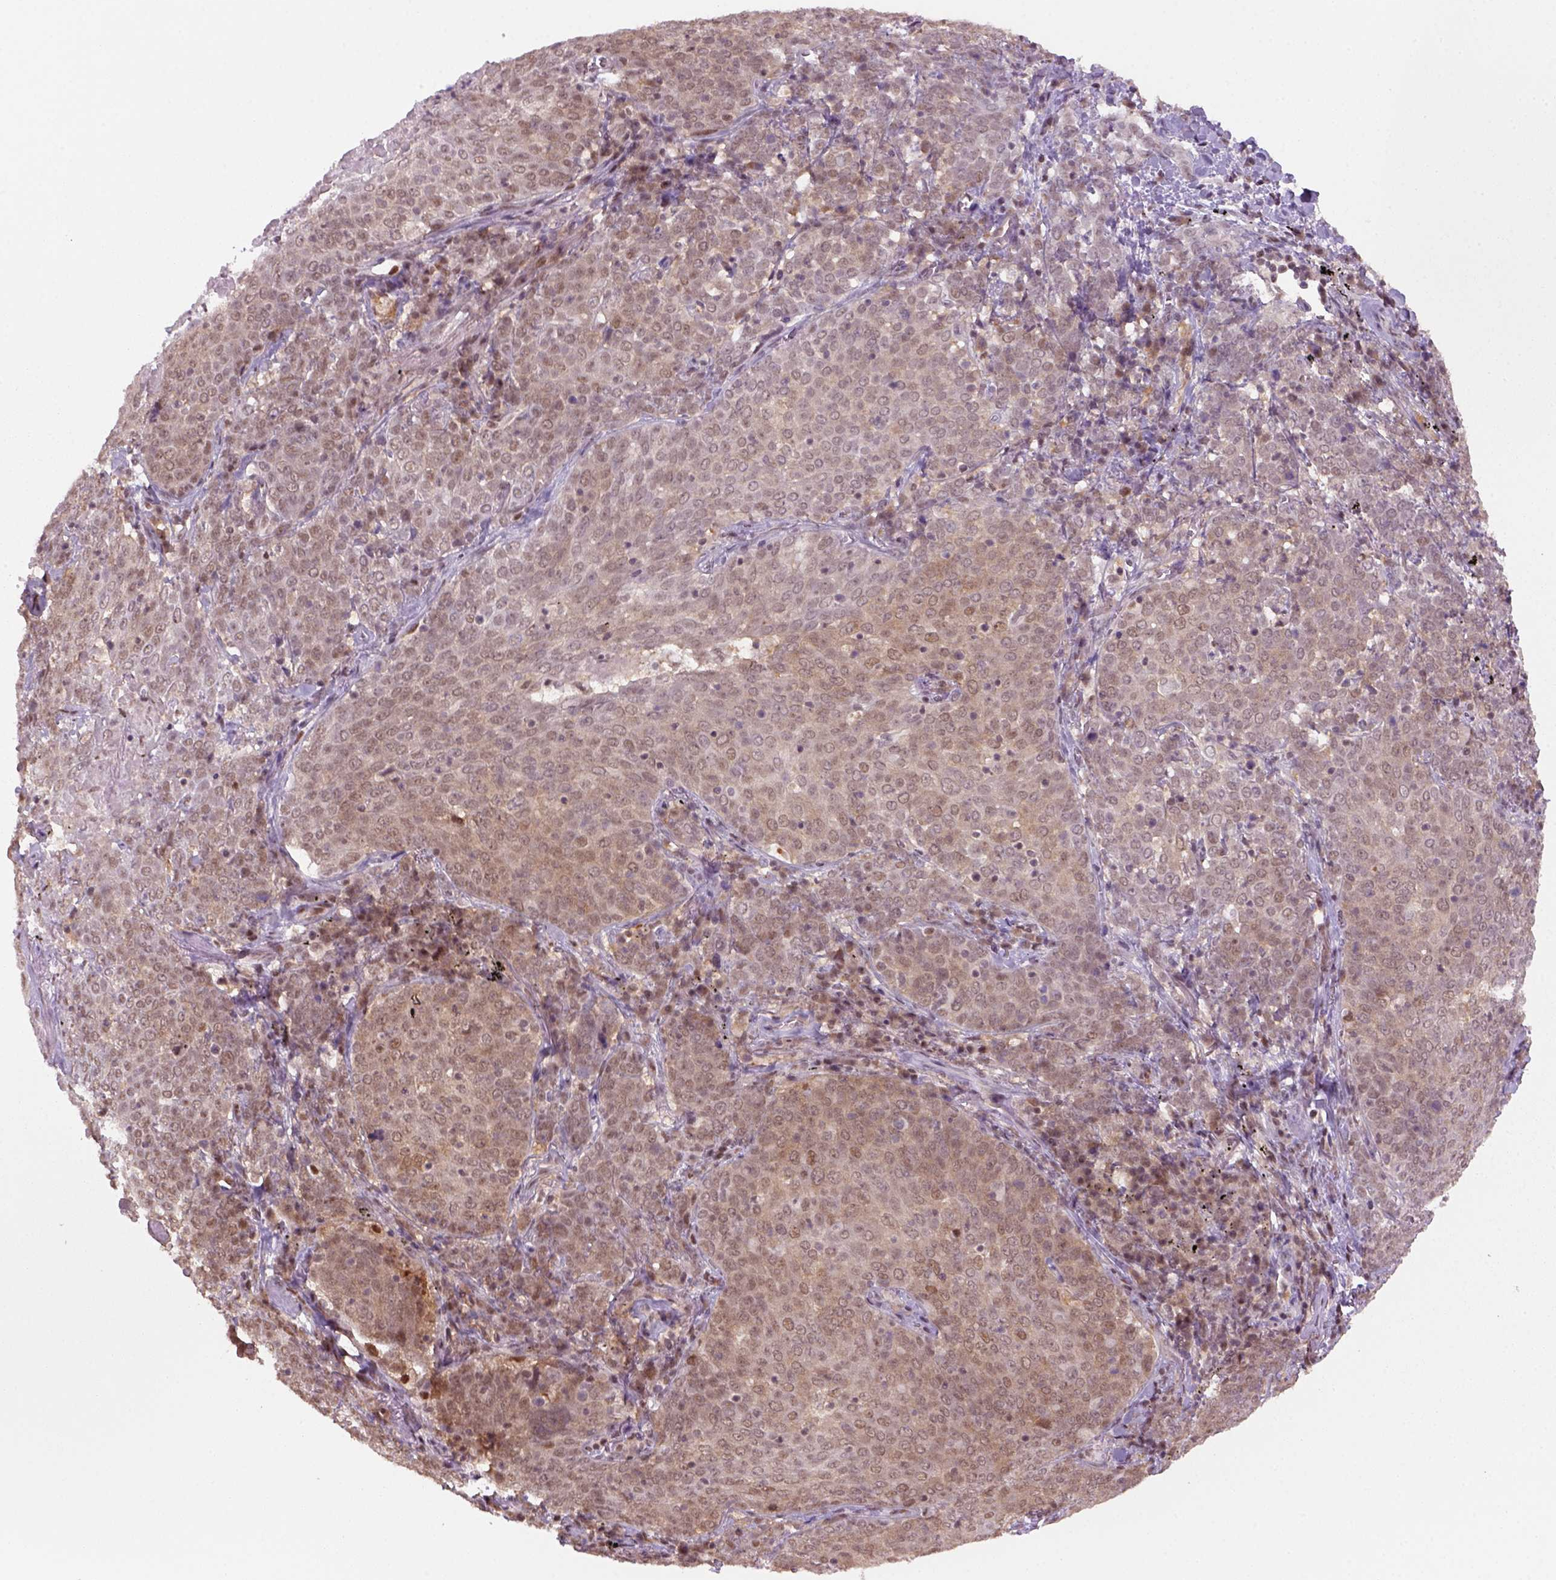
{"staining": {"intensity": "weak", "quantity": "25%-75%", "location": "cytoplasmic/membranous,nuclear"}, "tissue": "lung cancer", "cell_type": "Tumor cells", "image_type": "cancer", "snomed": [{"axis": "morphology", "description": "Squamous cell carcinoma, NOS"}, {"axis": "topography", "description": "Lung"}], "caption": "Tumor cells reveal low levels of weak cytoplasmic/membranous and nuclear positivity in about 25%-75% of cells in human lung cancer (squamous cell carcinoma).", "gene": "GOT1", "patient": {"sex": "male", "age": 82}}